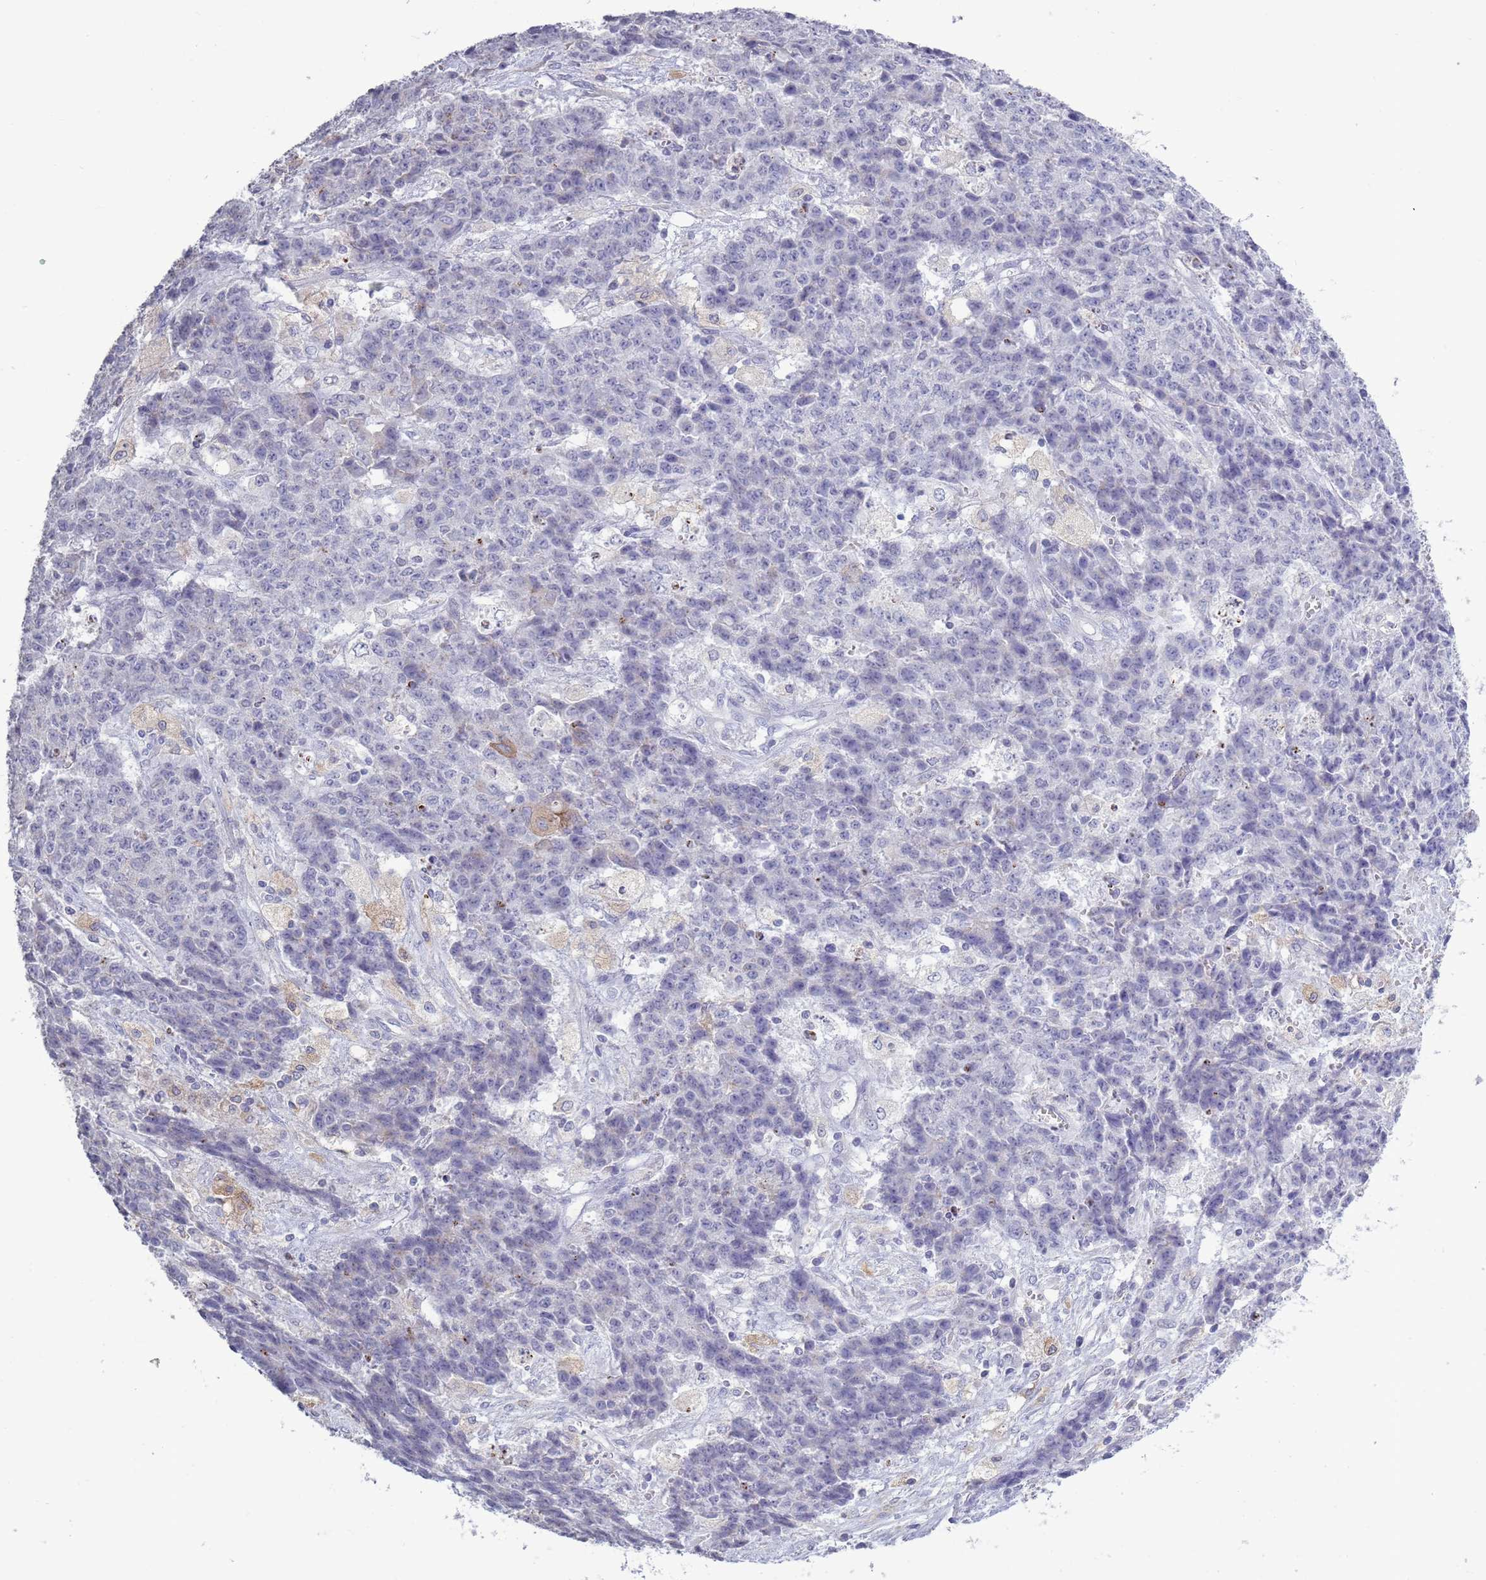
{"staining": {"intensity": "negative", "quantity": "none", "location": "none"}, "tissue": "ovarian cancer", "cell_type": "Tumor cells", "image_type": "cancer", "snomed": [{"axis": "morphology", "description": "Carcinoma, endometroid"}, {"axis": "topography", "description": "Ovary"}], "caption": "Tumor cells show no significant protein expression in ovarian cancer (endometroid carcinoma). Nuclei are stained in blue.", "gene": "ACSBG1", "patient": {"sex": "female", "age": 42}}